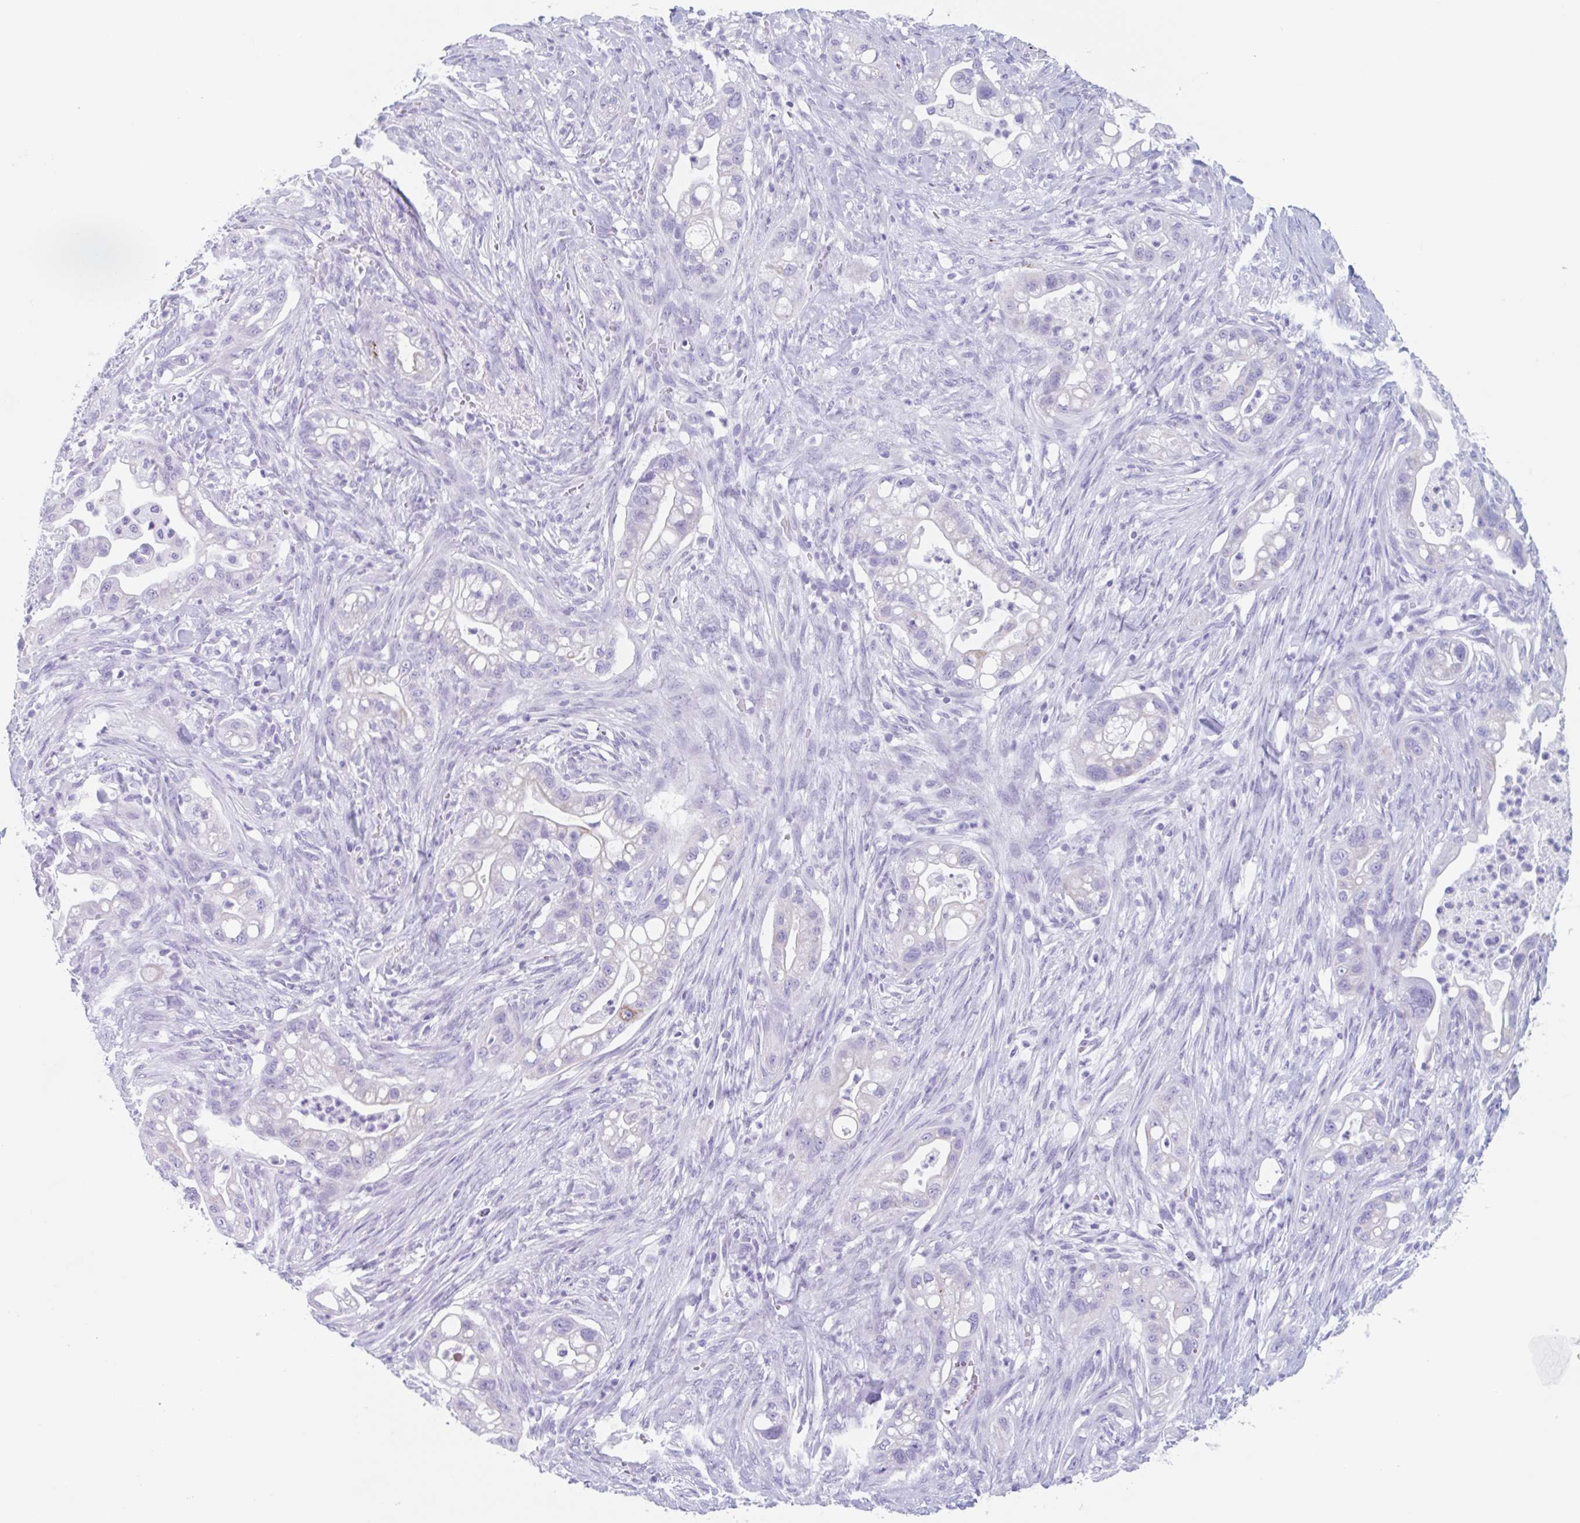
{"staining": {"intensity": "negative", "quantity": "none", "location": "none"}, "tissue": "pancreatic cancer", "cell_type": "Tumor cells", "image_type": "cancer", "snomed": [{"axis": "morphology", "description": "Adenocarcinoma, NOS"}, {"axis": "topography", "description": "Pancreas"}], "caption": "This is an immunohistochemistry (IHC) photomicrograph of pancreatic cancer (adenocarcinoma). There is no positivity in tumor cells.", "gene": "CPTP", "patient": {"sex": "male", "age": 44}}